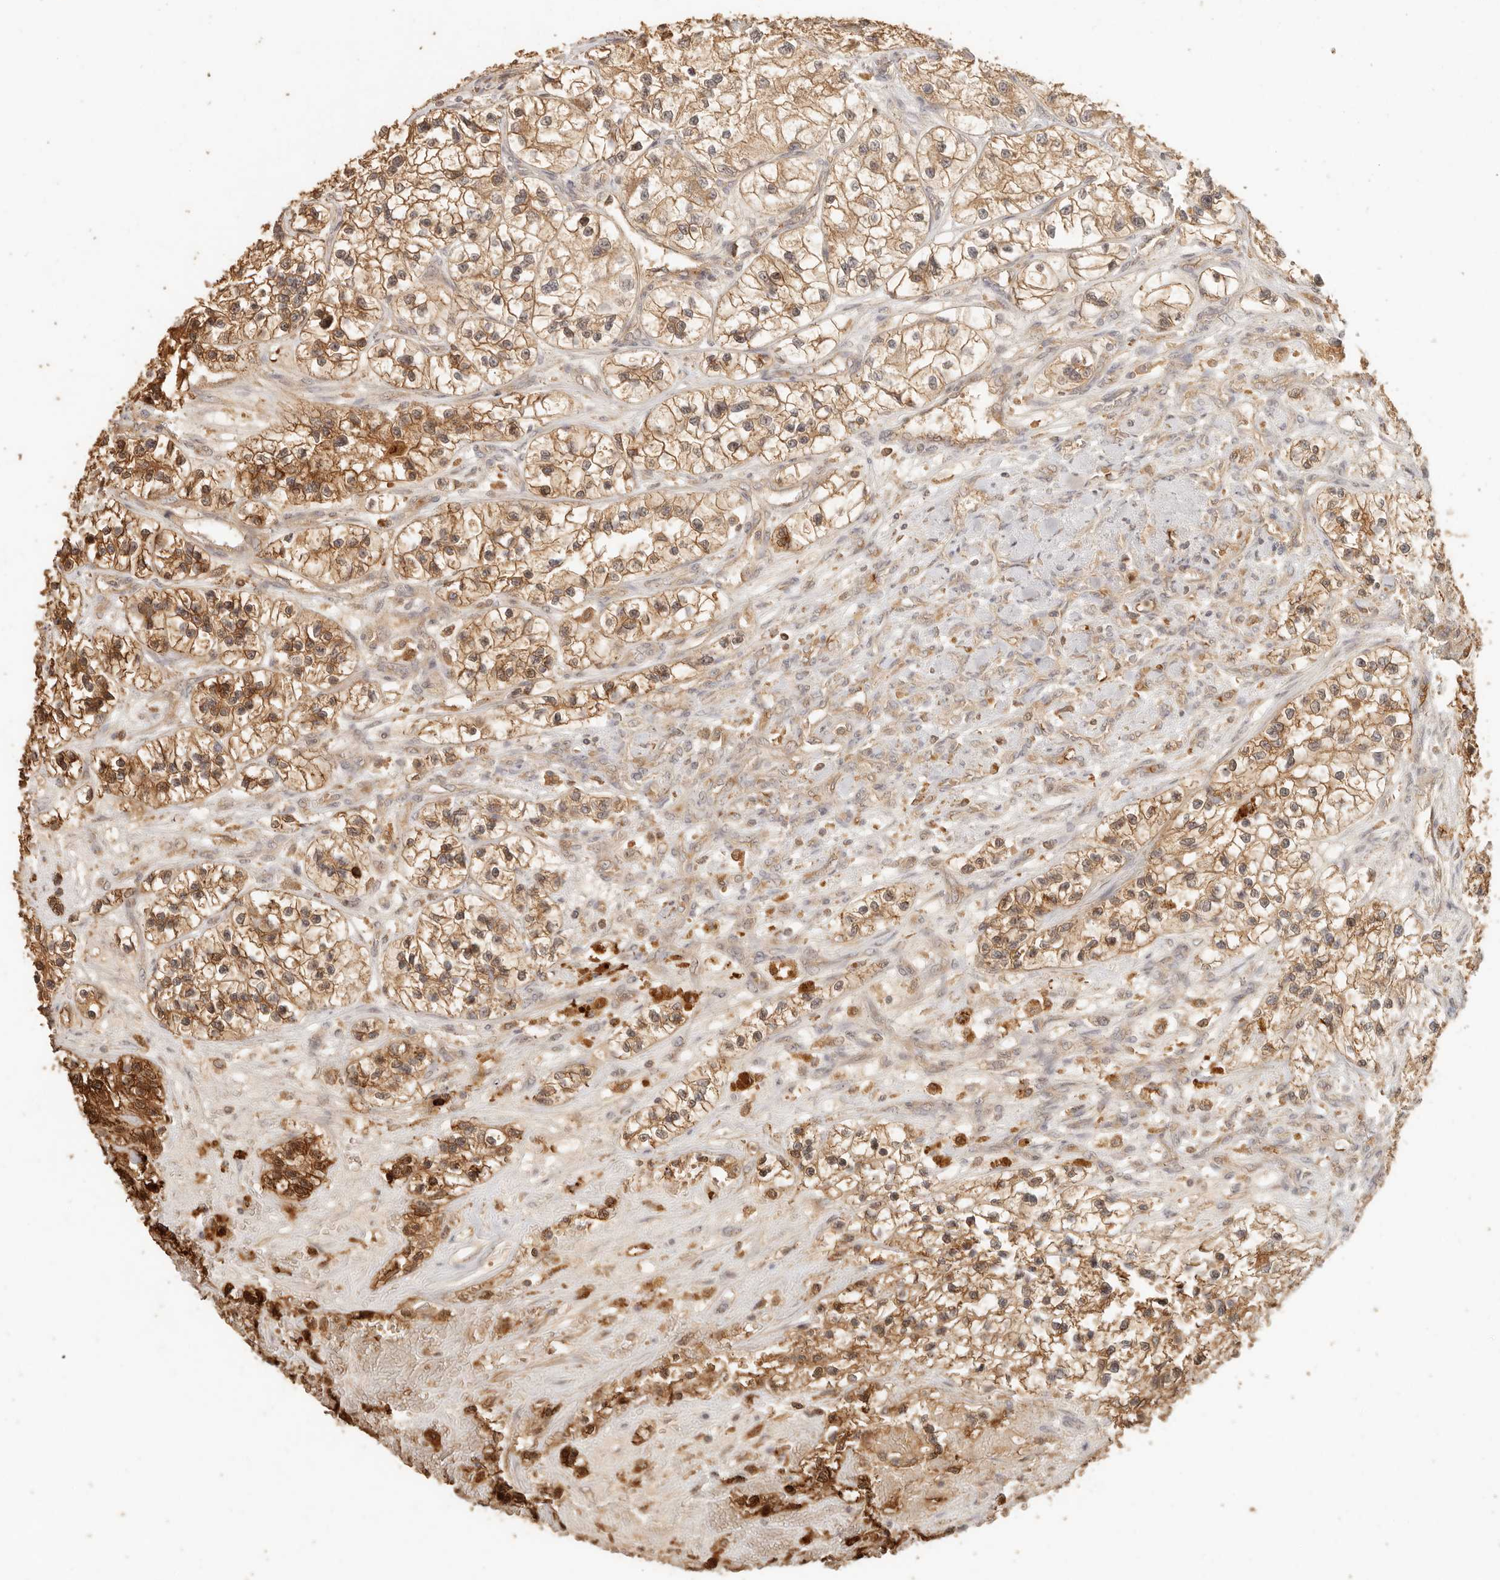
{"staining": {"intensity": "moderate", "quantity": ">75%", "location": "cytoplasmic/membranous,nuclear"}, "tissue": "renal cancer", "cell_type": "Tumor cells", "image_type": "cancer", "snomed": [{"axis": "morphology", "description": "Adenocarcinoma, NOS"}, {"axis": "topography", "description": "Kidney"}], "caption": "Renal cancer (adenocarcinoma) stained for a protein (brown) shows moderate cytoplasmic/membranous and nuclear positive positivity in about >75% of tumor cells.", "gene": "INTS11", "patient": {"sex": "female", "age": 57}}